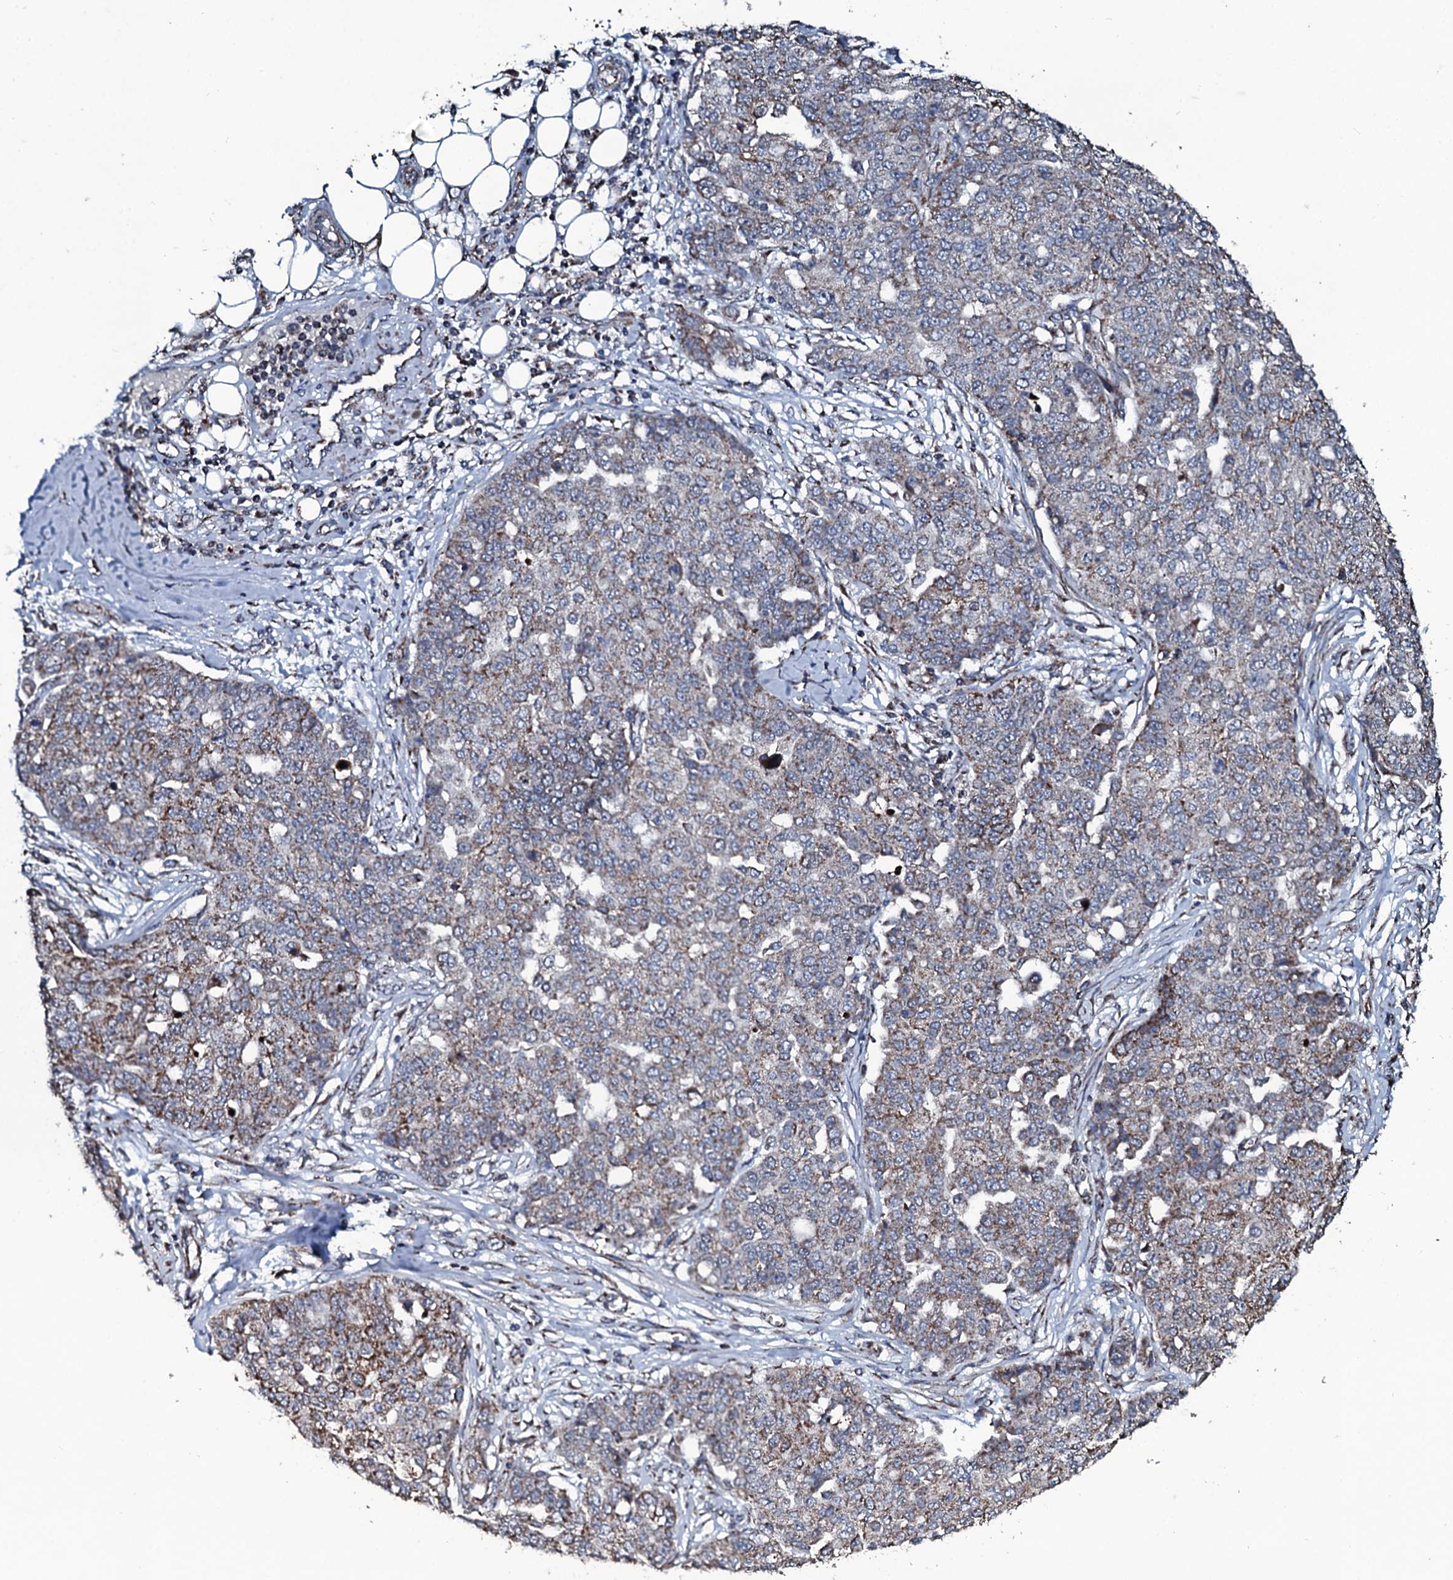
{"staining": {"intensity": "weak", "quantity": "25%-75%", "location": "cytoplasmic/membranous"}, "tissue": "ovarian cancer", "cell_type": "Tumor cells", "image_type": "cancer", "snomed": [{"axis": "morphology", "description": "Cystadenocarcinoma, serous, NOS"}, {"axis": "topography", "description": "Soft tissue"}, {"axis": "topography", "description": "Ovary"}], "caption": "Immunohistochemical staining of human ovarian cancer reveals low levels of weak cytoplasmic/membranous expression in about 25%-75% of tumor cells.", "gene": "DYNC2I2", "patient": {"sex": "female", "age": 57}}